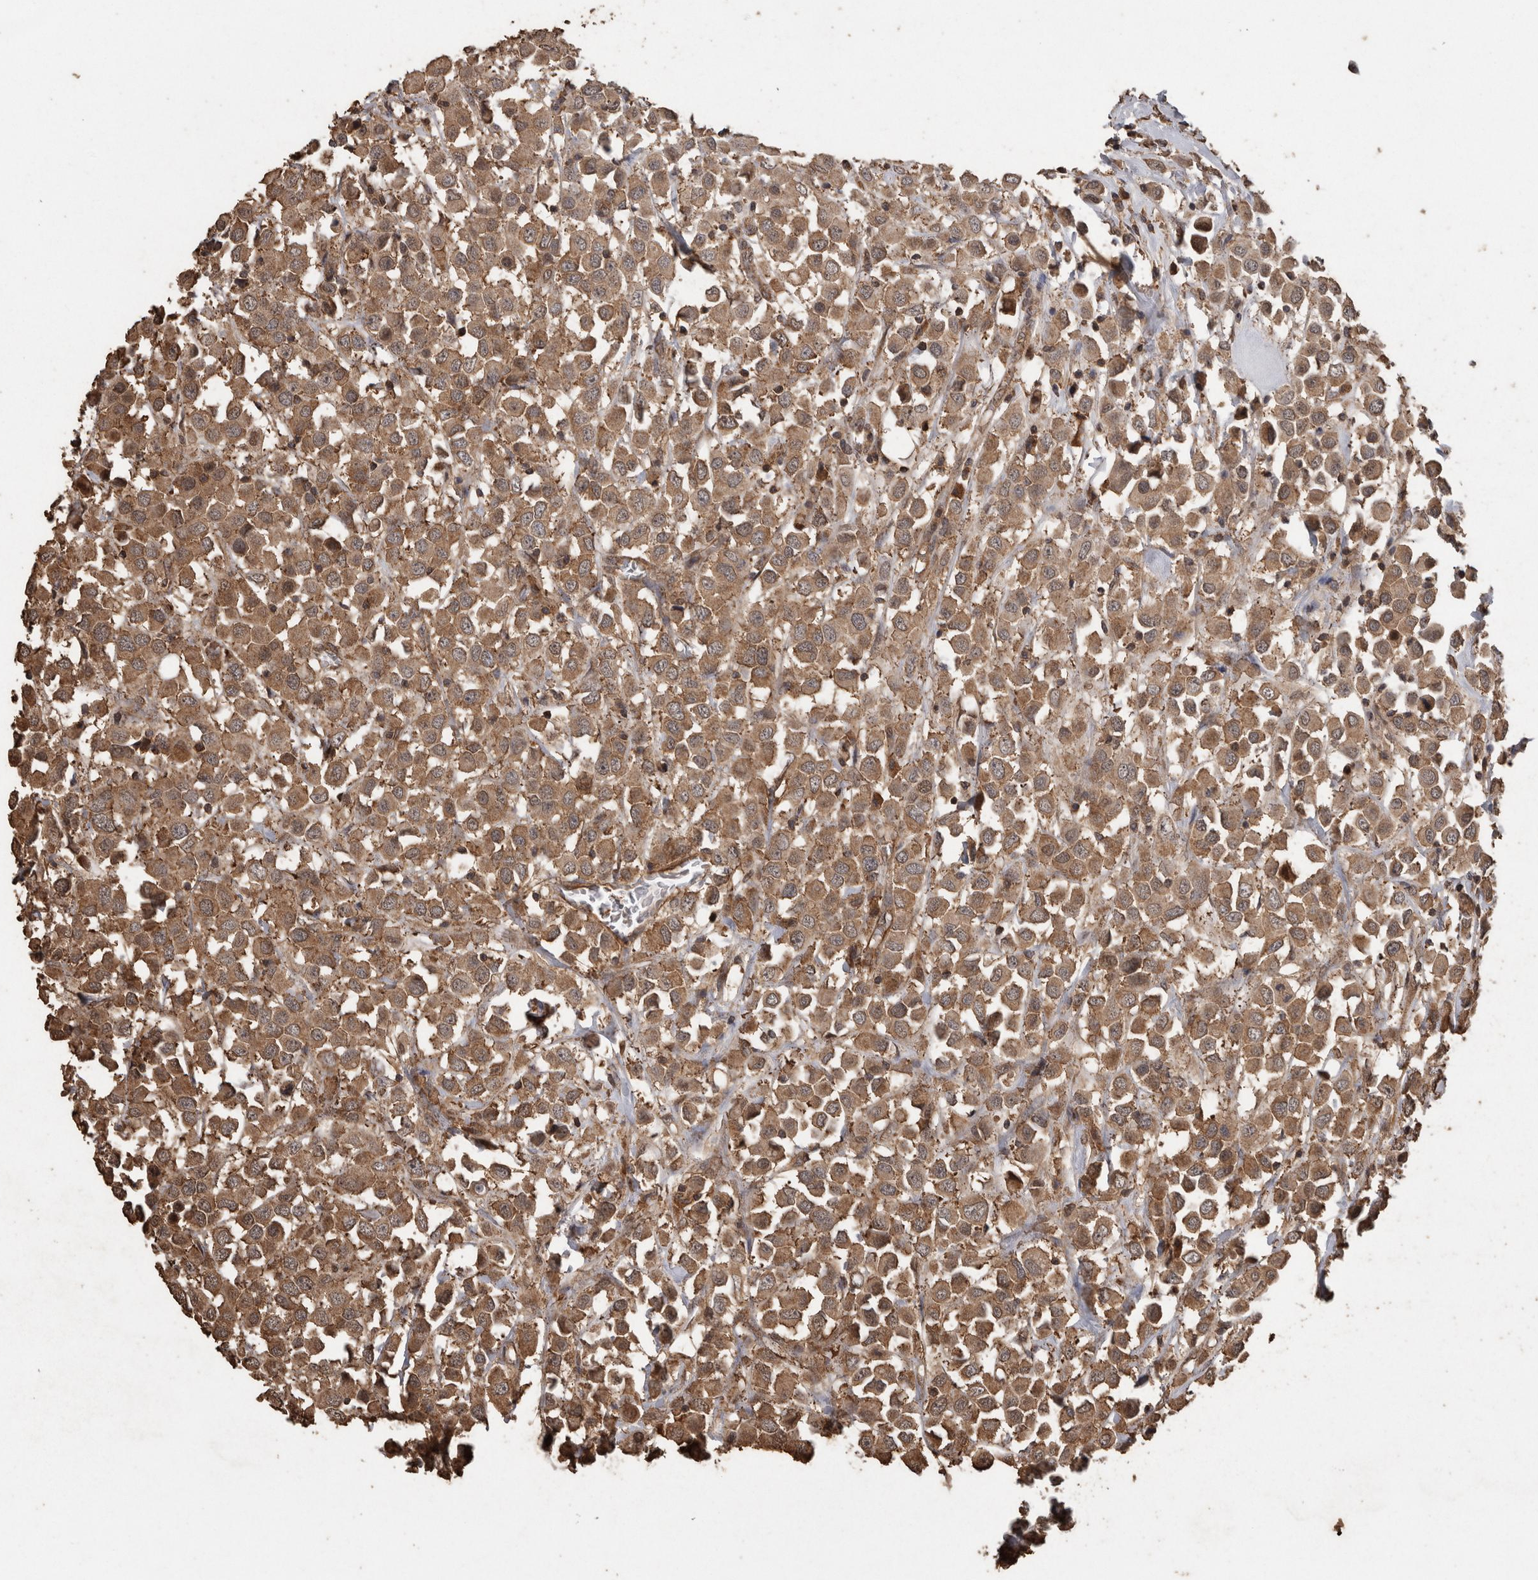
{"staining": {"intensity": "moderate", "quantity": ">75%", "location": "cytoplasmic/membranous"}, "tissue": "breast cancer", "cell_type": "Tumor cells", "image_type": "cancer", "snomed": [{"axis": "morphology", "description": "Duct carcinoma"}, {"axis": "topography", "description": "Breast"}], "caption": "Breast infiltrating ductal carcinoma stained for a protein (brown) reveals moderate cytoplasmic/membranous positive positivity in approximately >75% of tumor cells.", "gene": "PINK1", "patient": {"sex": "female", "age": 61}}